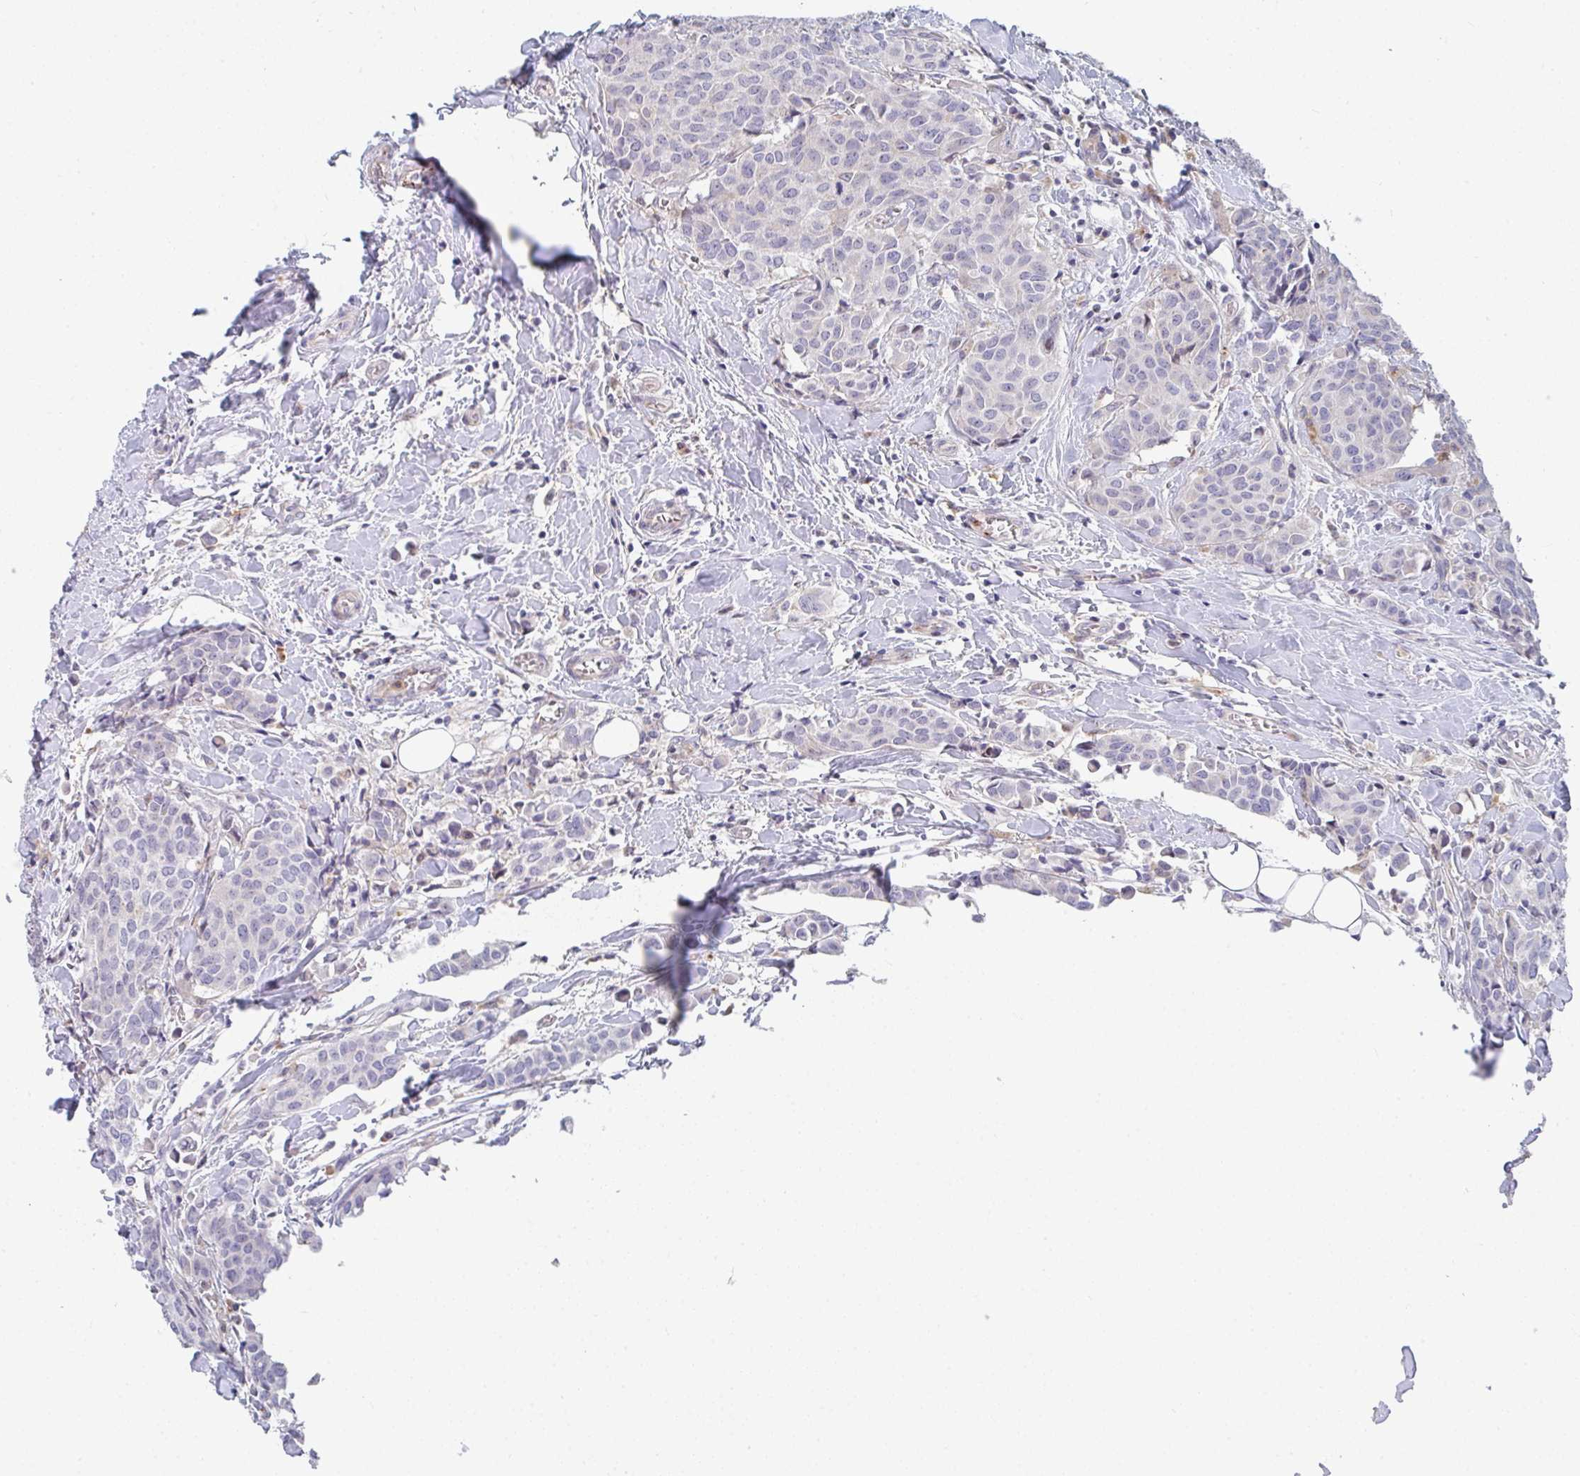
{"staining": {"intensity": "negative", "quantity": "none", "location": "none"}, "tissue": "breast cancer", "cell_type": "Tumor cells", "image_type": "cancer", "snomed": [{"axis": "morphology", "description": "Duct carcinoma"}, {"axis": "topography", "description": "Breast"}], "caption": "Tumor cells are negative for protein expression in human infiltrating ductal carcinoma (breast).", "gene": "KLHL33", "patient": {"sex": "female", "age": 47}}